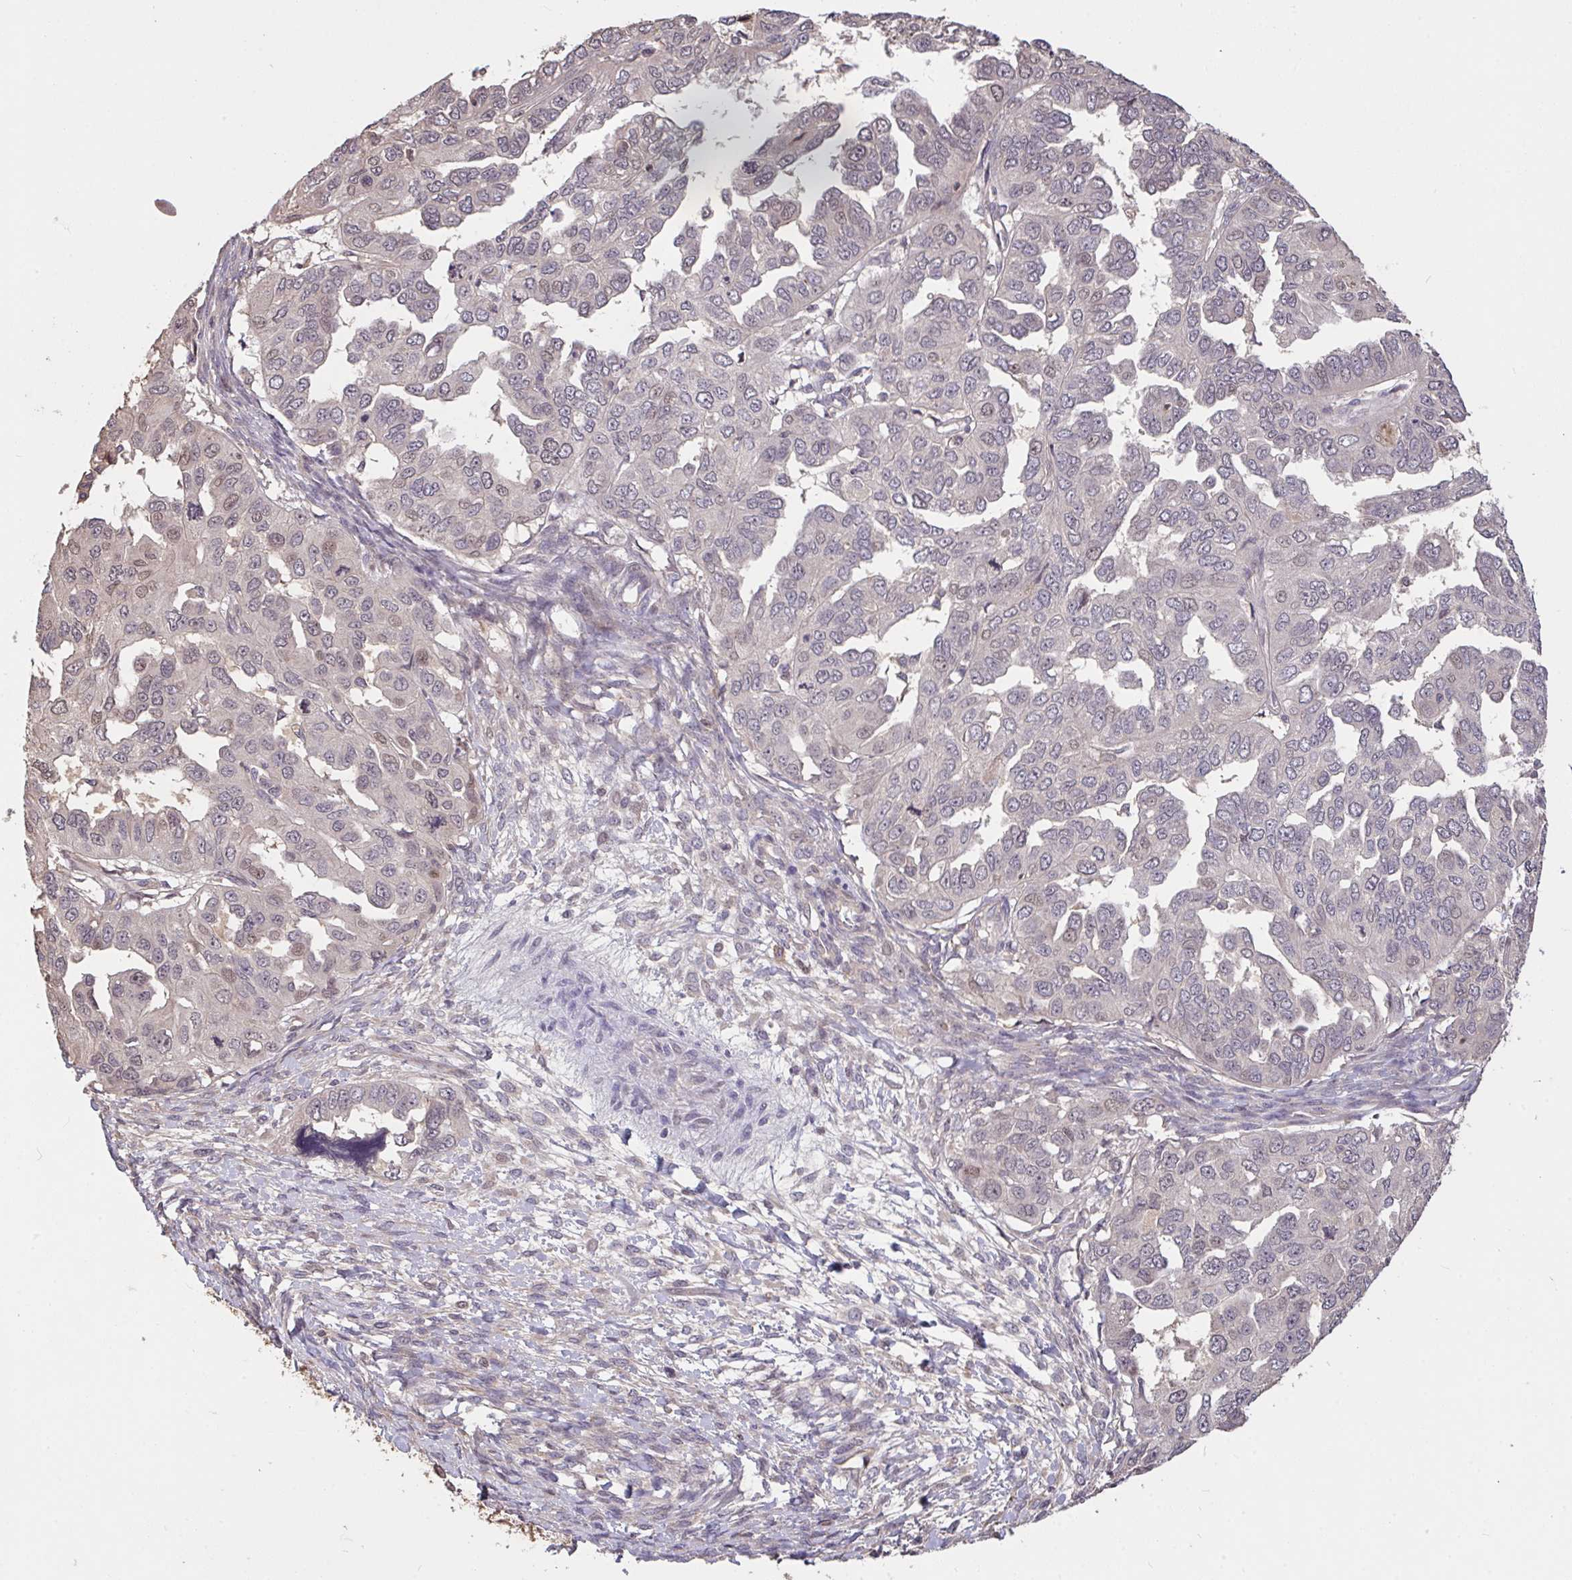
{"staining": {"intensity": "negative", "quantity": "none", "location": "none"}, "tissue": "ovarian cancer", "cell_type": "Tumor cells", "image_type": "cancer", "snomed": [{"axis": "morphology", "description": "Cystadenocarcinoma, serous, NOS"}, {"axis": "topography", "description": "Ovary"}], "caption": "DAB immunohistochemical staining of ovarian cancer (serous cystadenocarcinoma) reveals no significant positivity in tumor cells.", "gene": "FCER1A", "patient": {"sex": "female", "age": 53}}